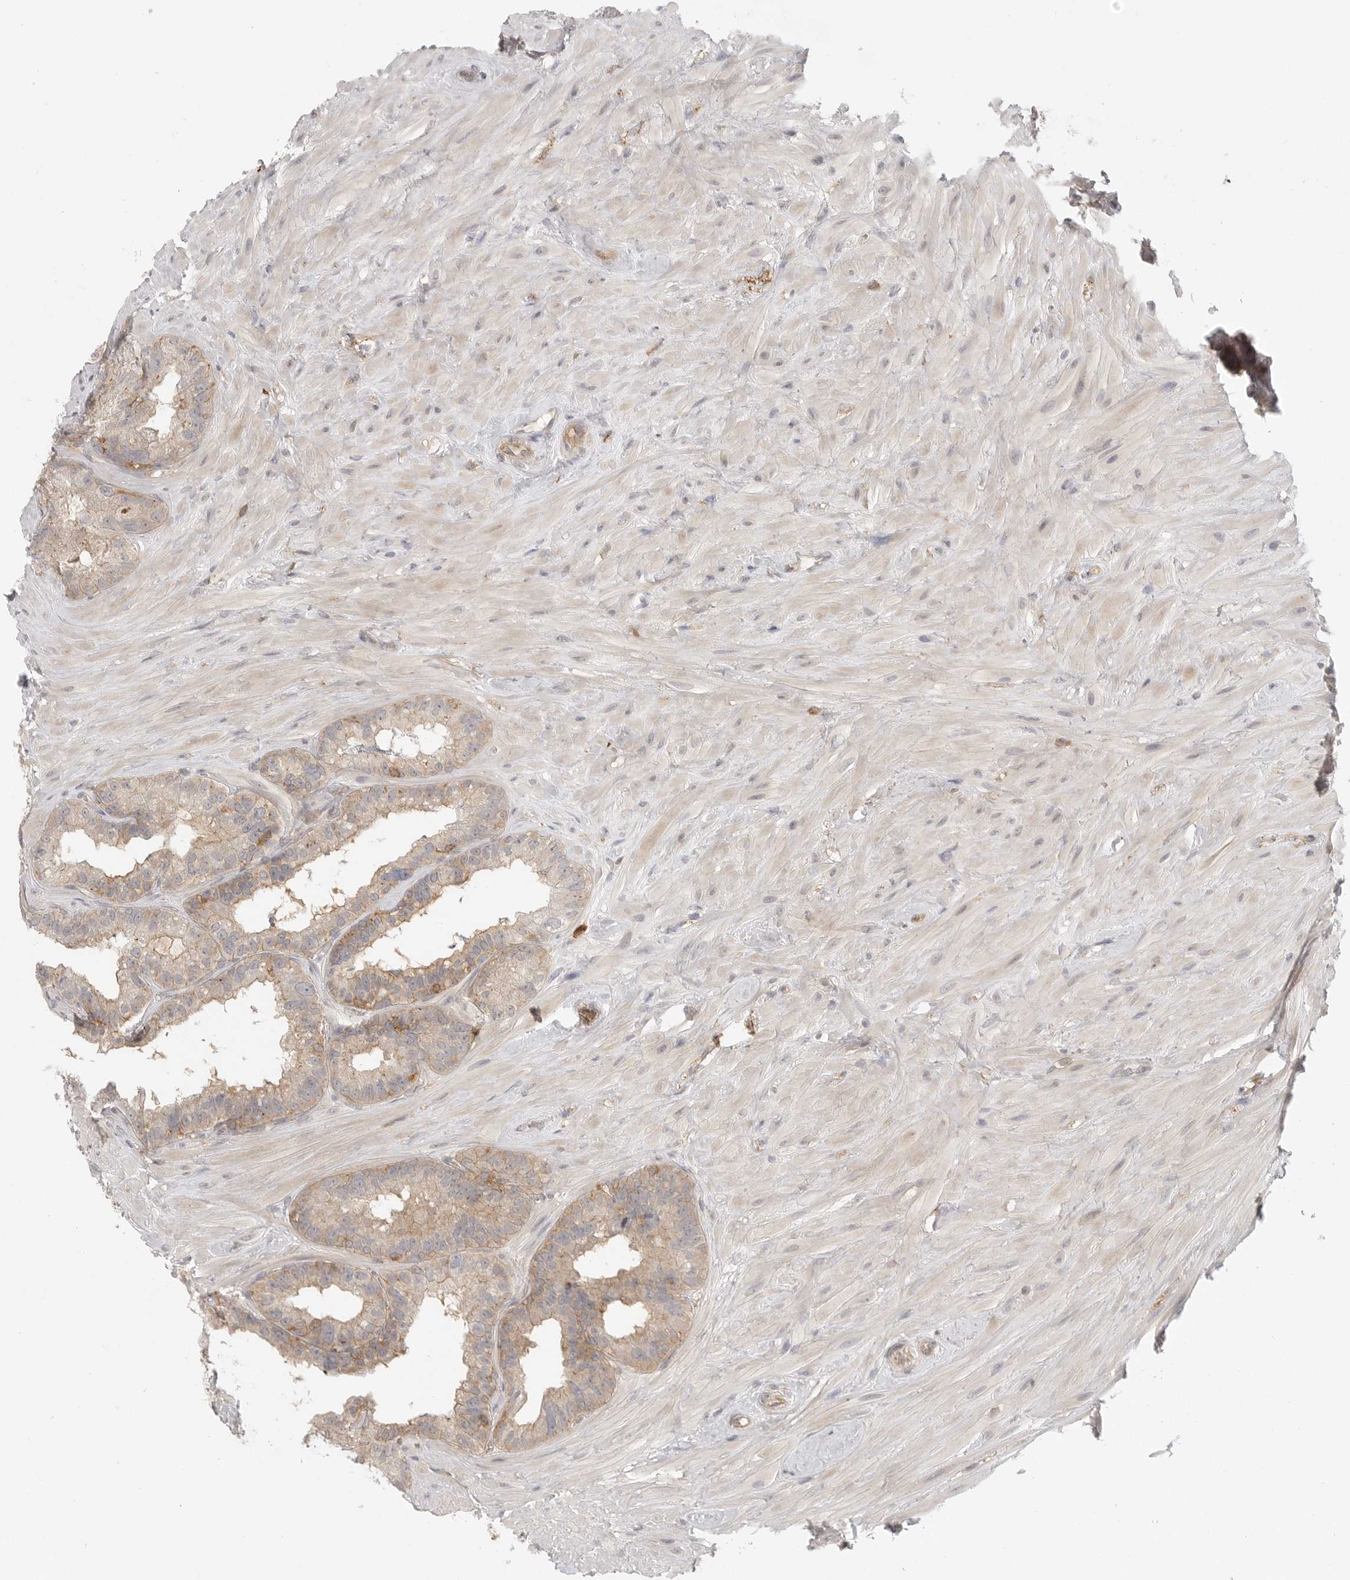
{"staining": {"intensity": "weak", "quantity": "25%-75%", "location": "cytoplasmic/membranous"}, "tissue": "seminal vesicle", "cell_type": "Glandular cells", "image_type": "normal", "snomed": [{"axis": "morphology", "description": "Normal tissue, NOS"}, {"axis": "topography", "description": "Seminal veicle"}], "caption": "Human seminal vesicle stained for a protein (brown) demonstrates weak cytoplasmic/membranous positive staining in about 25%-75% of glandular cells.", "gene": "DBNL", "patient": {"sex": "male", "age": 80}}